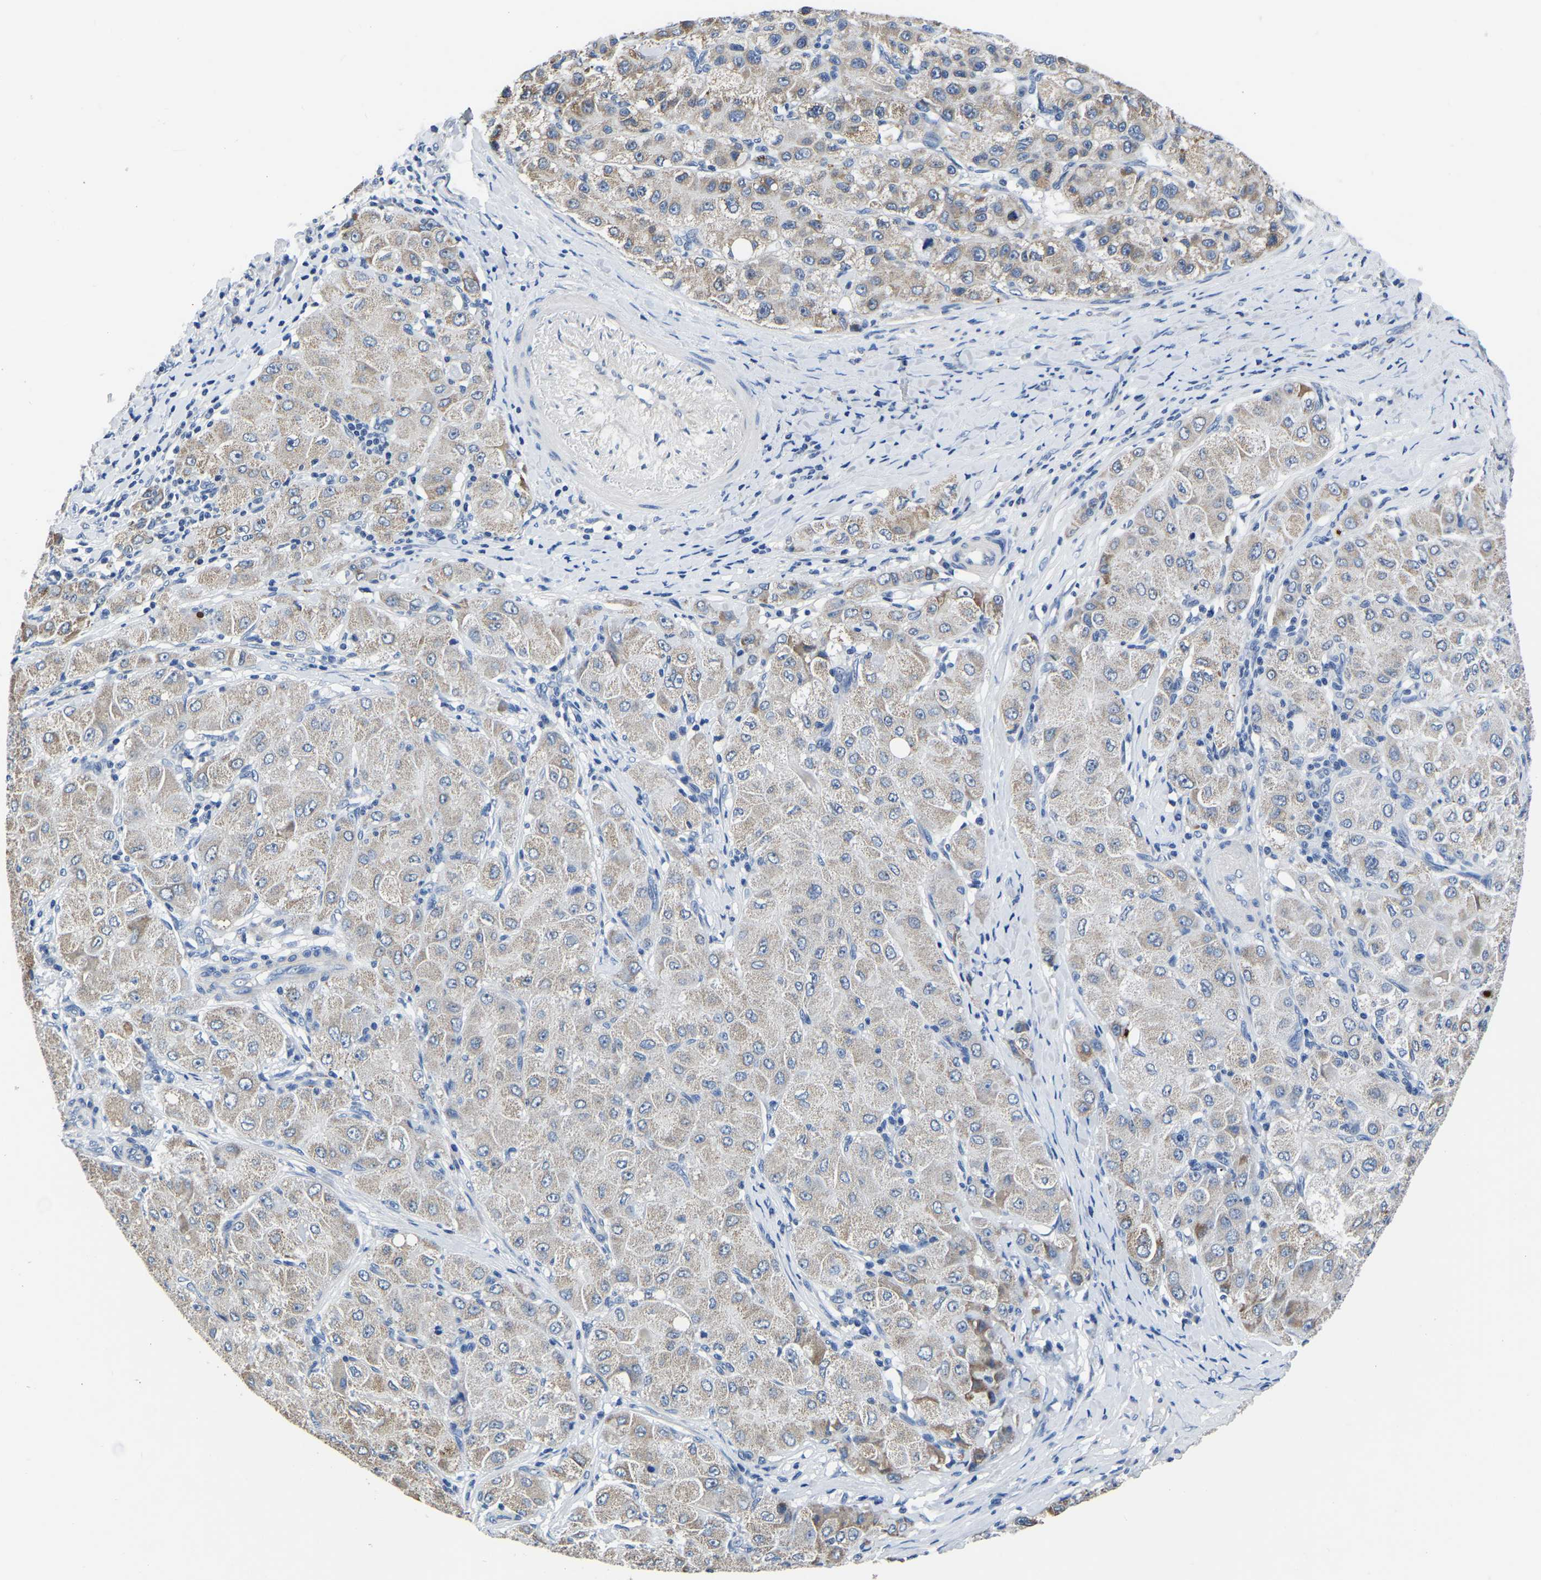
{"staining": {"intensity": "weak", "quantity": "25%-75%", "location": "cytoplasmic/membranous"}, "tissue": "liver cancer", "cell_type": "Tumor cells", "image_type": "cancer", "snomed": [{"axis": "morphology", "description": "Carcinoma, Hepatocellular, NOS"}, {"axis": "topography", "description": "Liver"}], "caption": "Protein expression analysis of liver cancer (hepatocellular carcinoma) displays weak cytoplasmic/membranous expression in approximately 25%-75% of tumor cells.", "gene": "FGD5", "patient": {"sex": "male", "age": 80}}